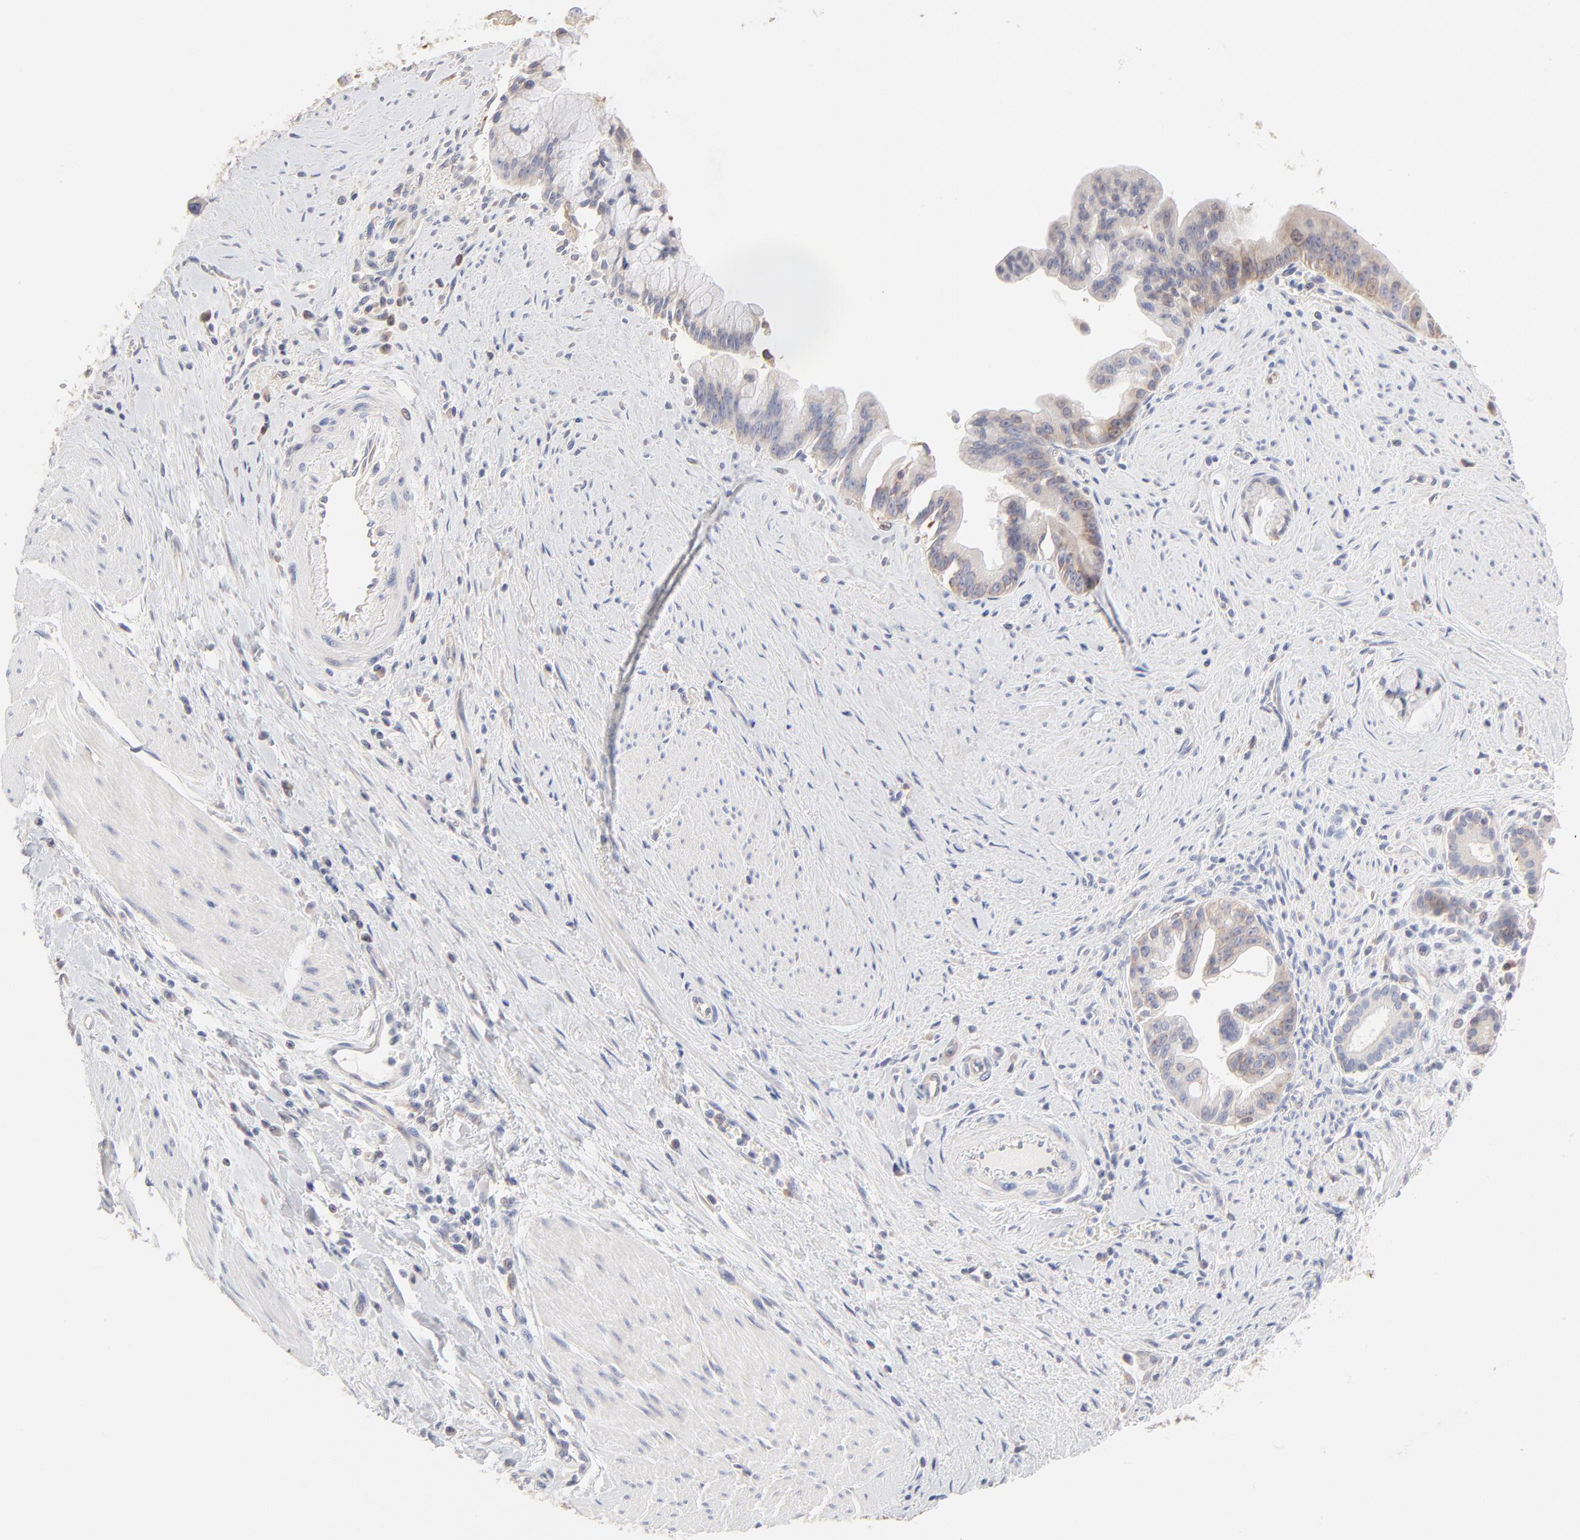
{"staining": {"intensity": "weak", "quantity": "<25%", "location": "cytoplasmic/membranous"}, "tissue": "pancreatic cancer", "cell_type": "Tumor cells", "image_type": "cancer", "snomed": [{"axis": "morphology", "description": "Adenocarcinoma, NOS"}, {"axis": "topography", "description": "Pancreas"}], "caption": "Immunohistochemistry of pancreatic adenocarcinoma reveals no positivity in tumor cells. Nuclei are stained in blue.", "gene": "RPS21", "patient": {"sex": "male", "age": 59}}